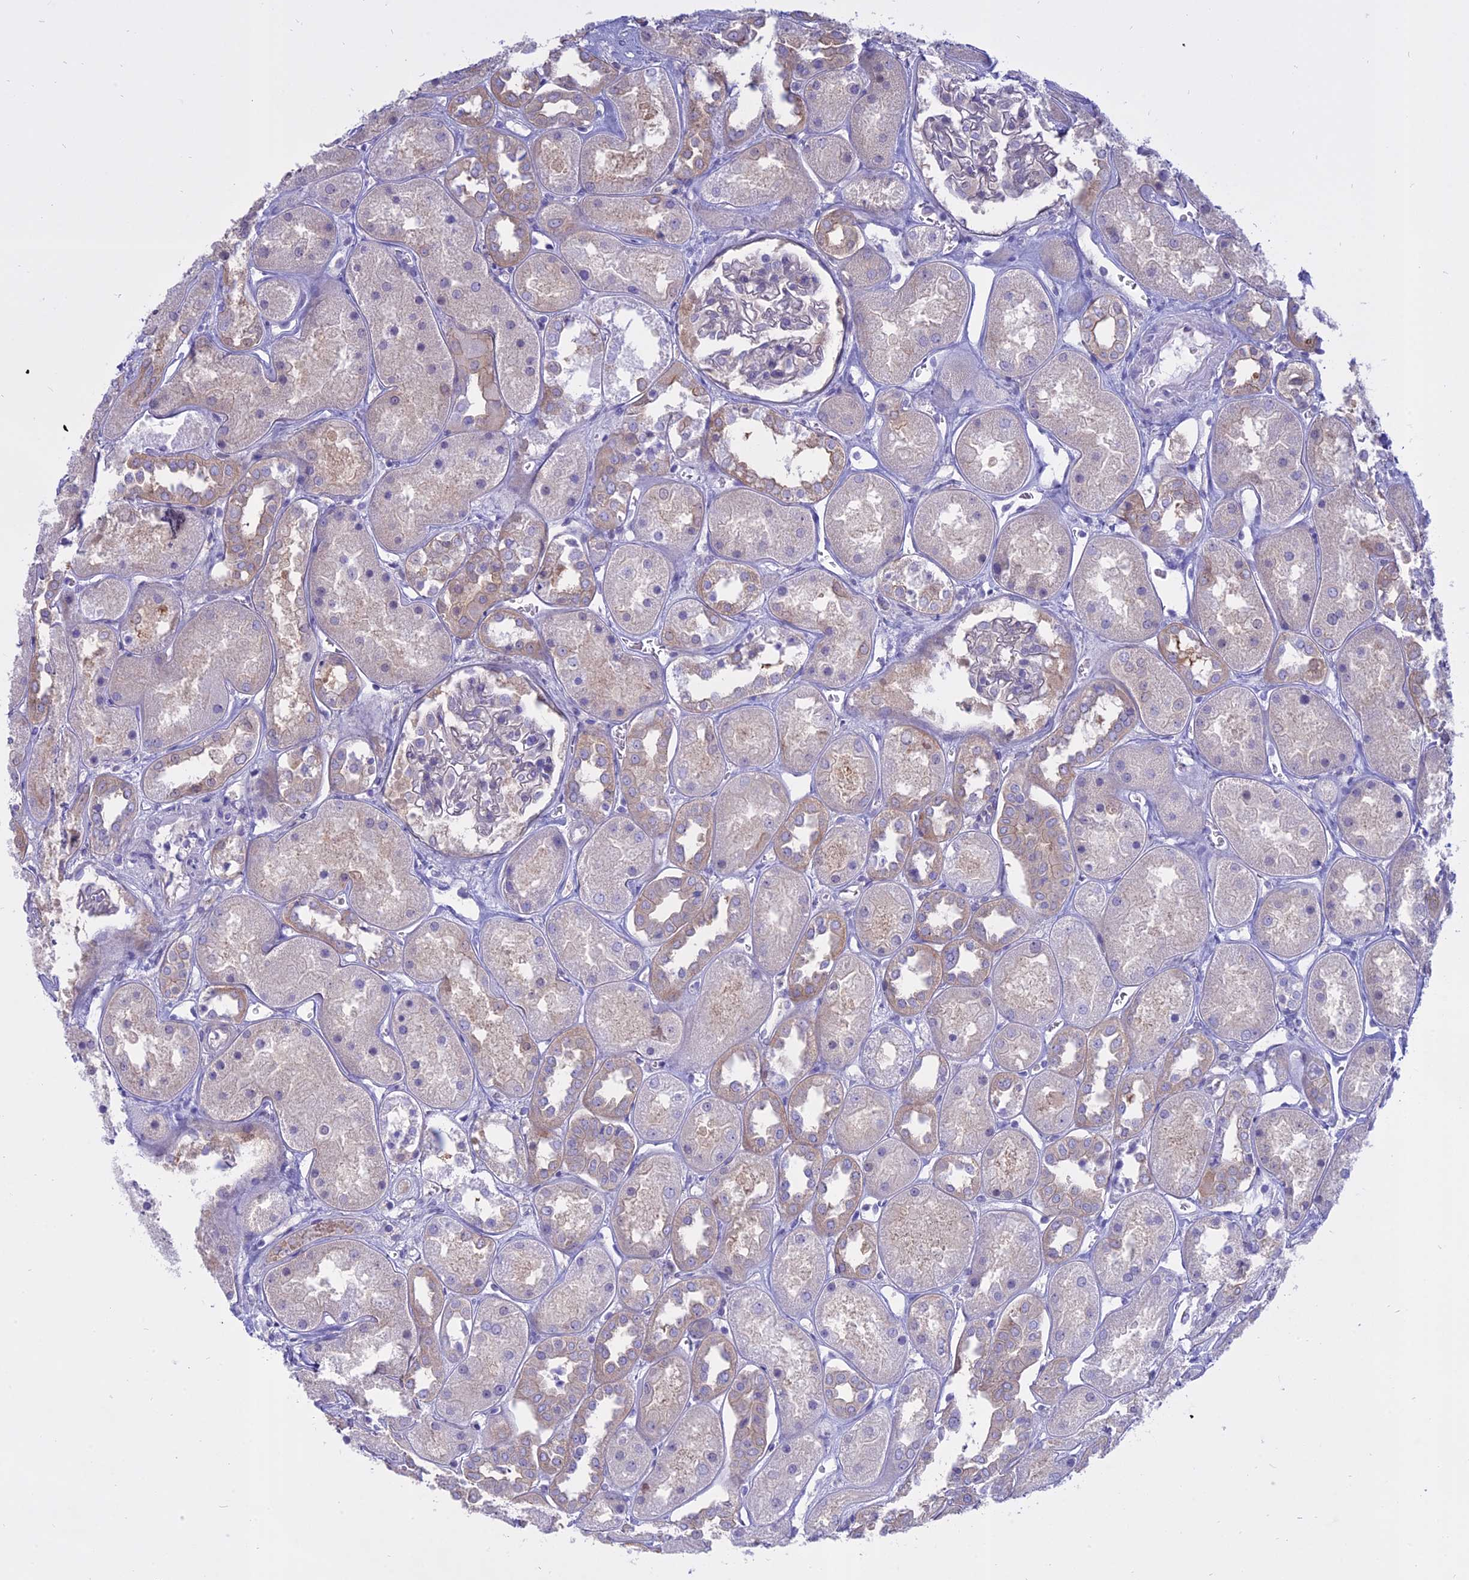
{"staining": {"intensity": "negative", "quantity": "none", "location": "none"}, "tissue": "kidney", "cell_type": "Cells in glomeruli", "image_type": "normal", "snomed": [{"axis": "morphology", "description": "Normal tissue, NOS"}, {"axis": "topography", "description": "Kidney"}], "caption": "Immunohistochemical staining of unremarkable human kidney demonstrates no significant expression in cells in glomeruli.", "gene": "AHCYL1", "patient": {"sex": "male", "age": 70}}